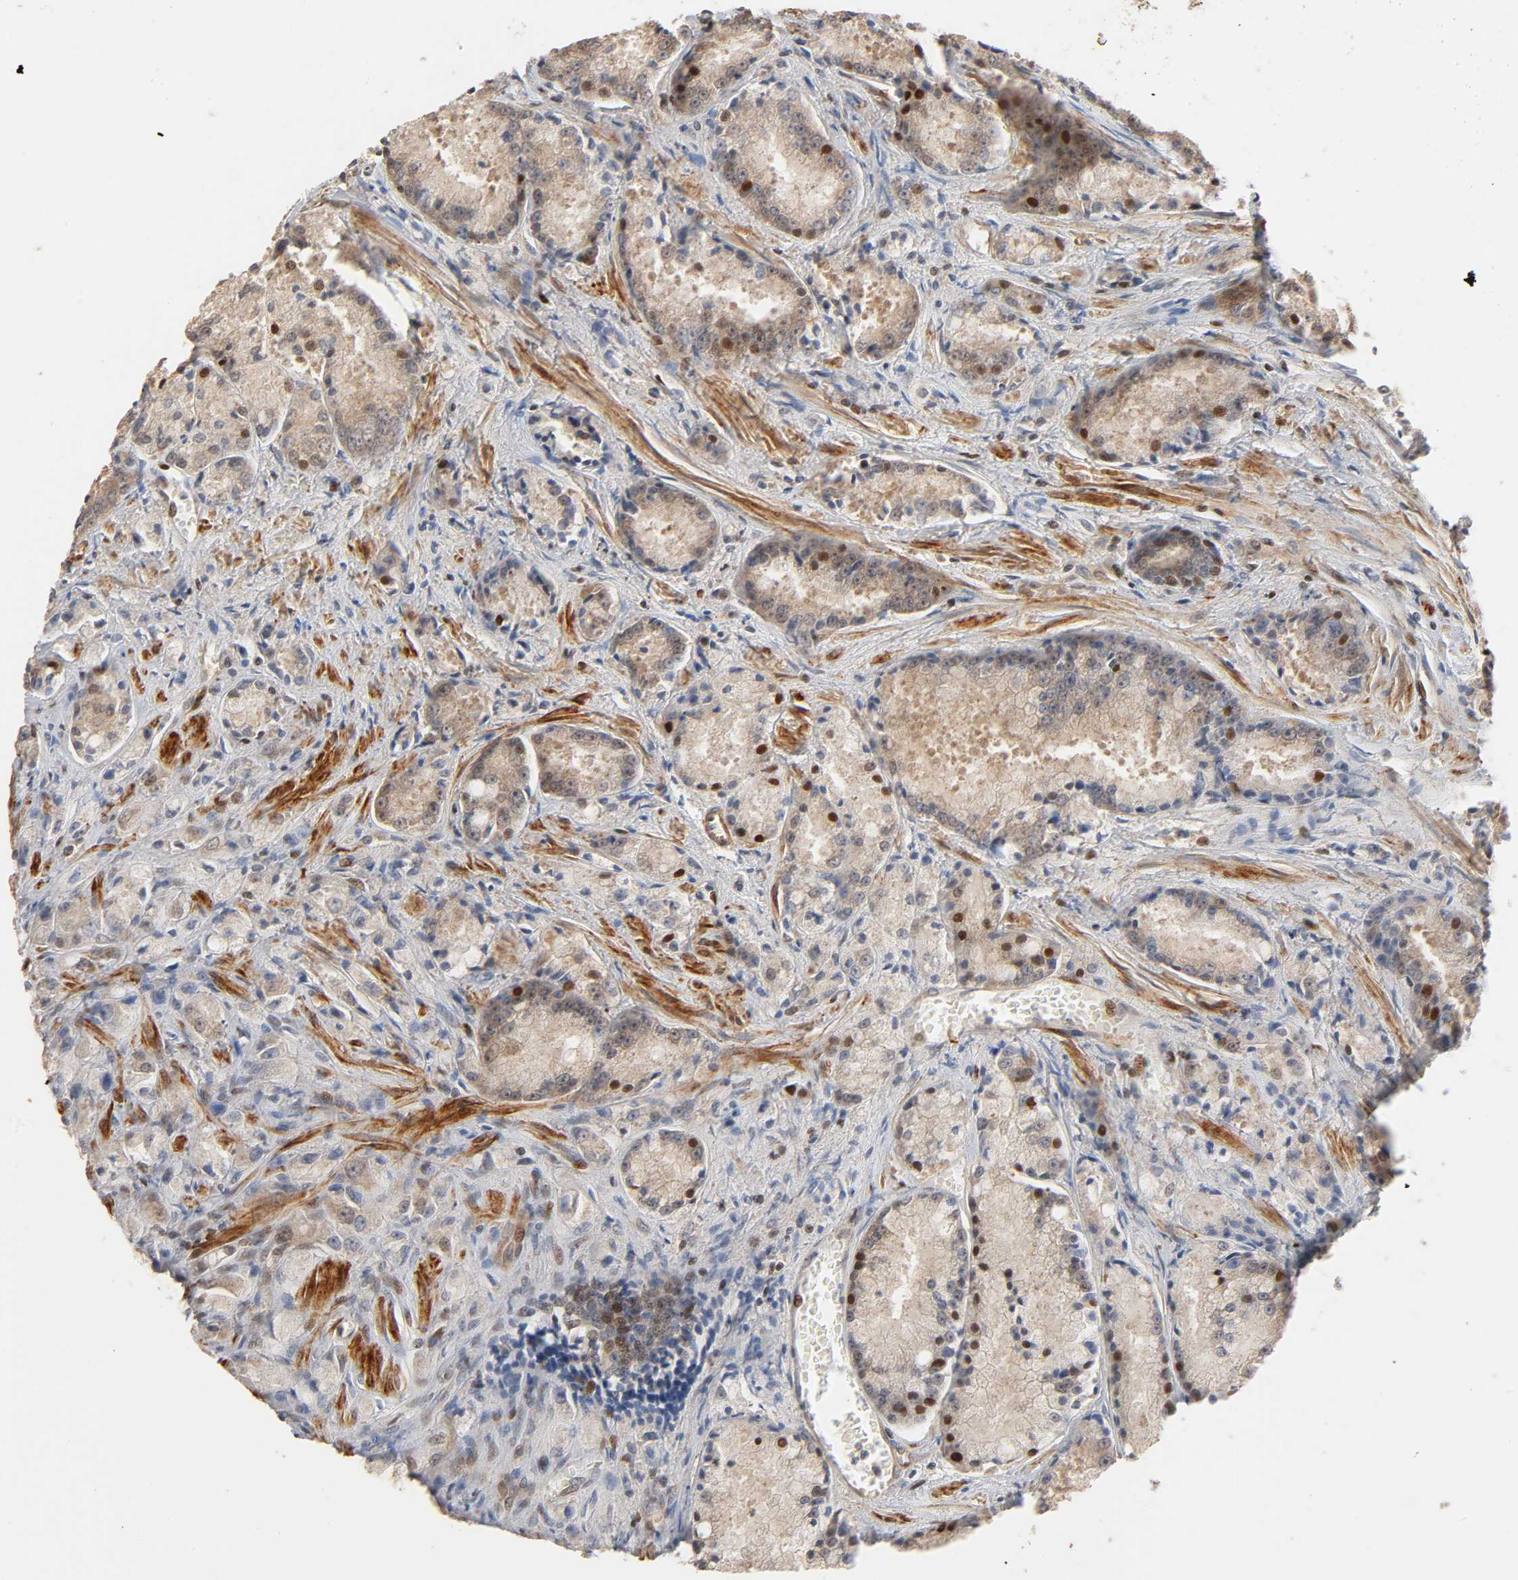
{"staining": {"intensity": "moderate", "quantity": ">75%", "location": "cytoplasmic/membranous,nuclear"}, "tissue": "prostate cancer", "cell_type": "Tumor cells", "image_type": "cancer", "snomed": [{"axis": "morphology", "description": "Adenocarcinoma, Low grade"}, {"axis": "topography", "description": "Prostate"}], "caption": "Immunohistochemical staining of low-grade adenocarcinoma (prostate) exhibits moderate cytoplasmic/membranous and nuclear protein expression in about >75% of tumor cells.", "gene": "NEMF", "patient": {"sex": "male", "age": 64}}